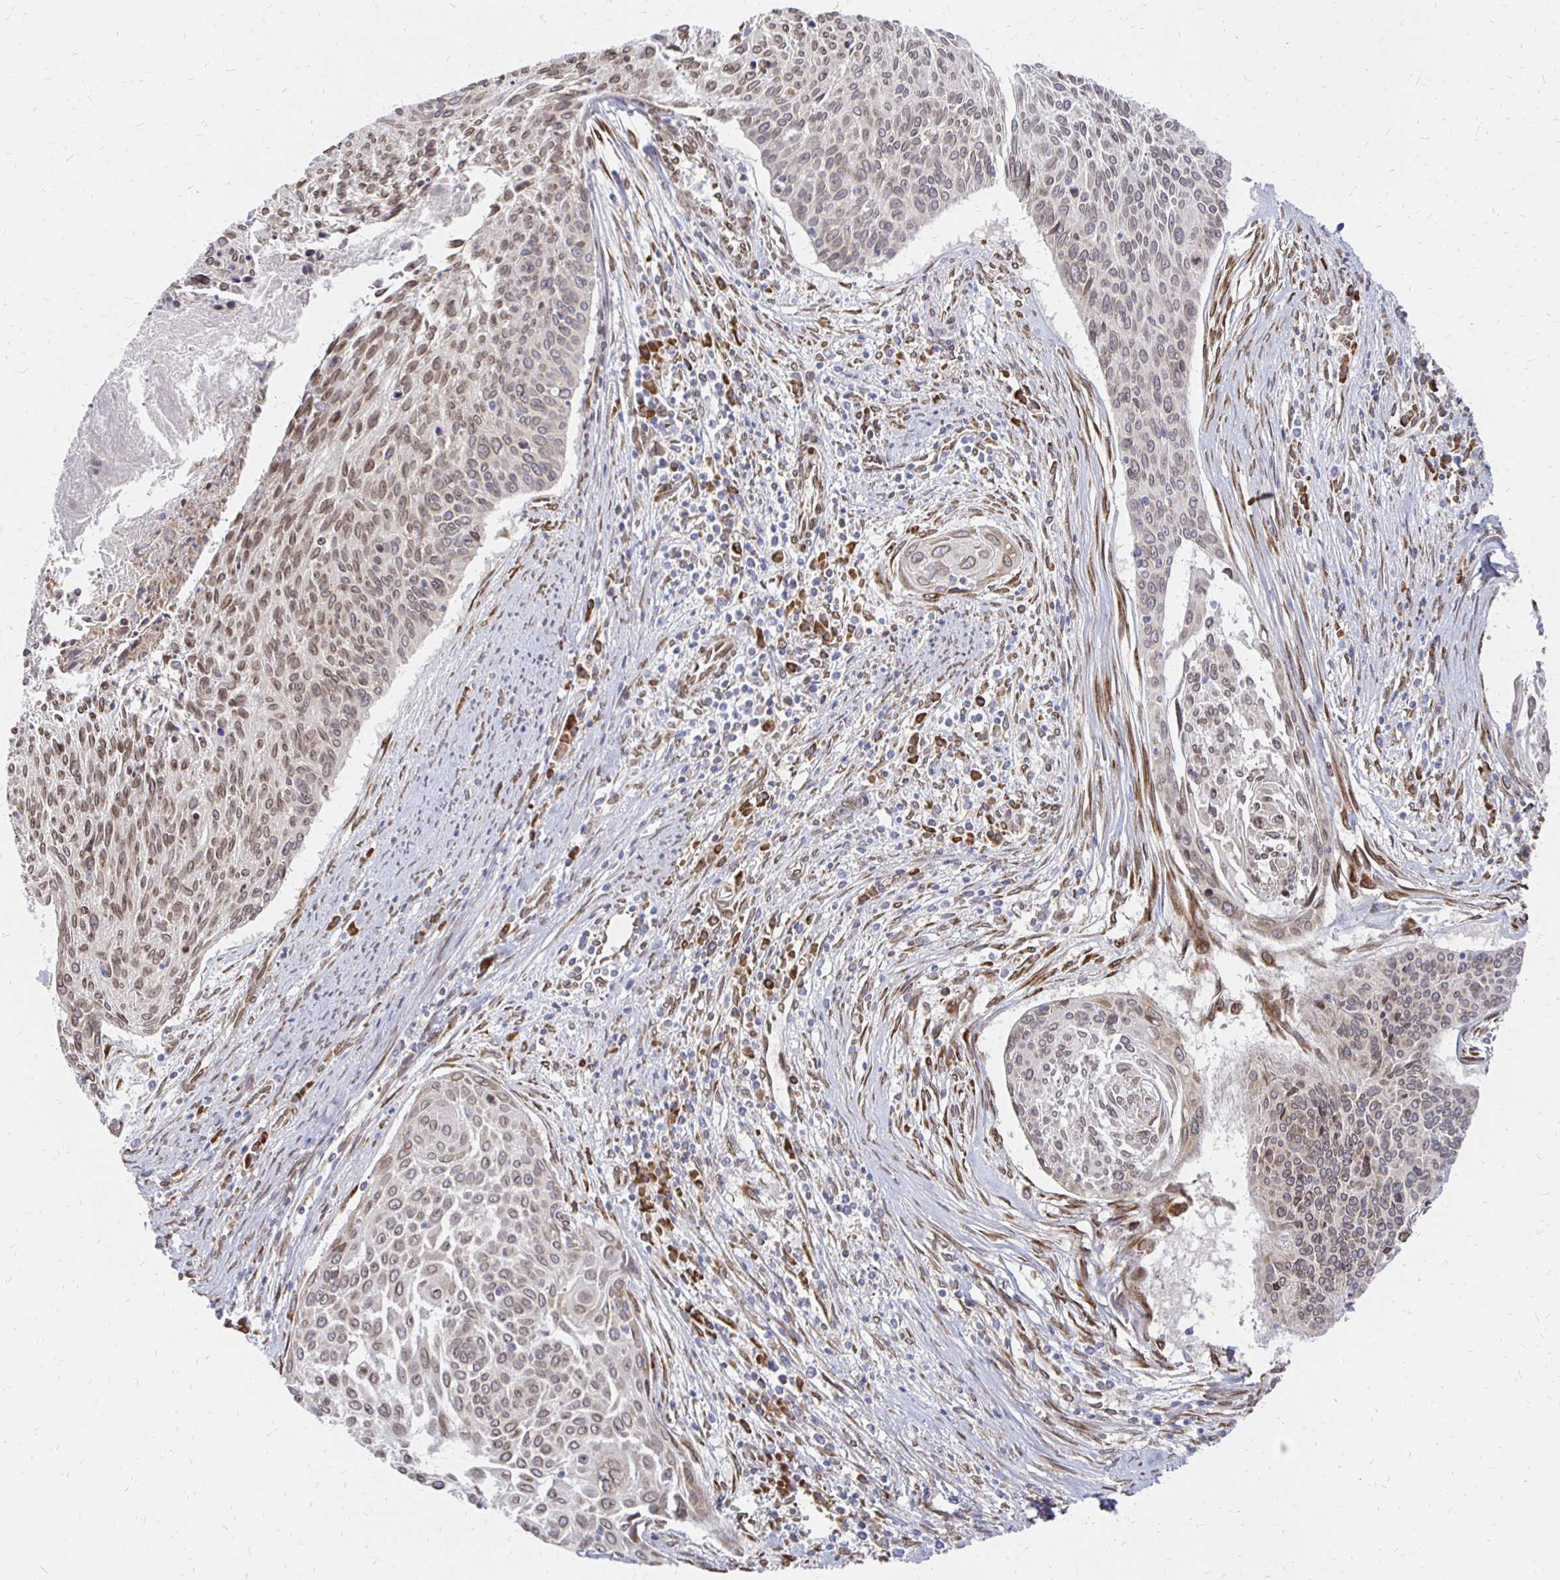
{"staining": {"intensity": "moderate", "quantity": "25%-75%", "location": "cytoplasmic/membranous,nuclear"}, "tissue": "cervical cancer", "cell_type": "Tumor cells", "image_type": "cancer", "snomed": [{"axis": "morphology", "description": "Squamous cell carcinoma, NOS"}, {"axis": "topography", "description": "Cervix"}], "caption": "High-magnification brightfield microscopy of cervical cancer (squamous cell carcinoma) stained with DAB (brown) and counterstained with hematoxylin (blue). tumor cells exhibit moderate cytoplasmic/membranous and nuclear expression is identified in about25%-75% of cells.", "gene": "PELI3", "patient": {"sex": "female", "age": 55}}